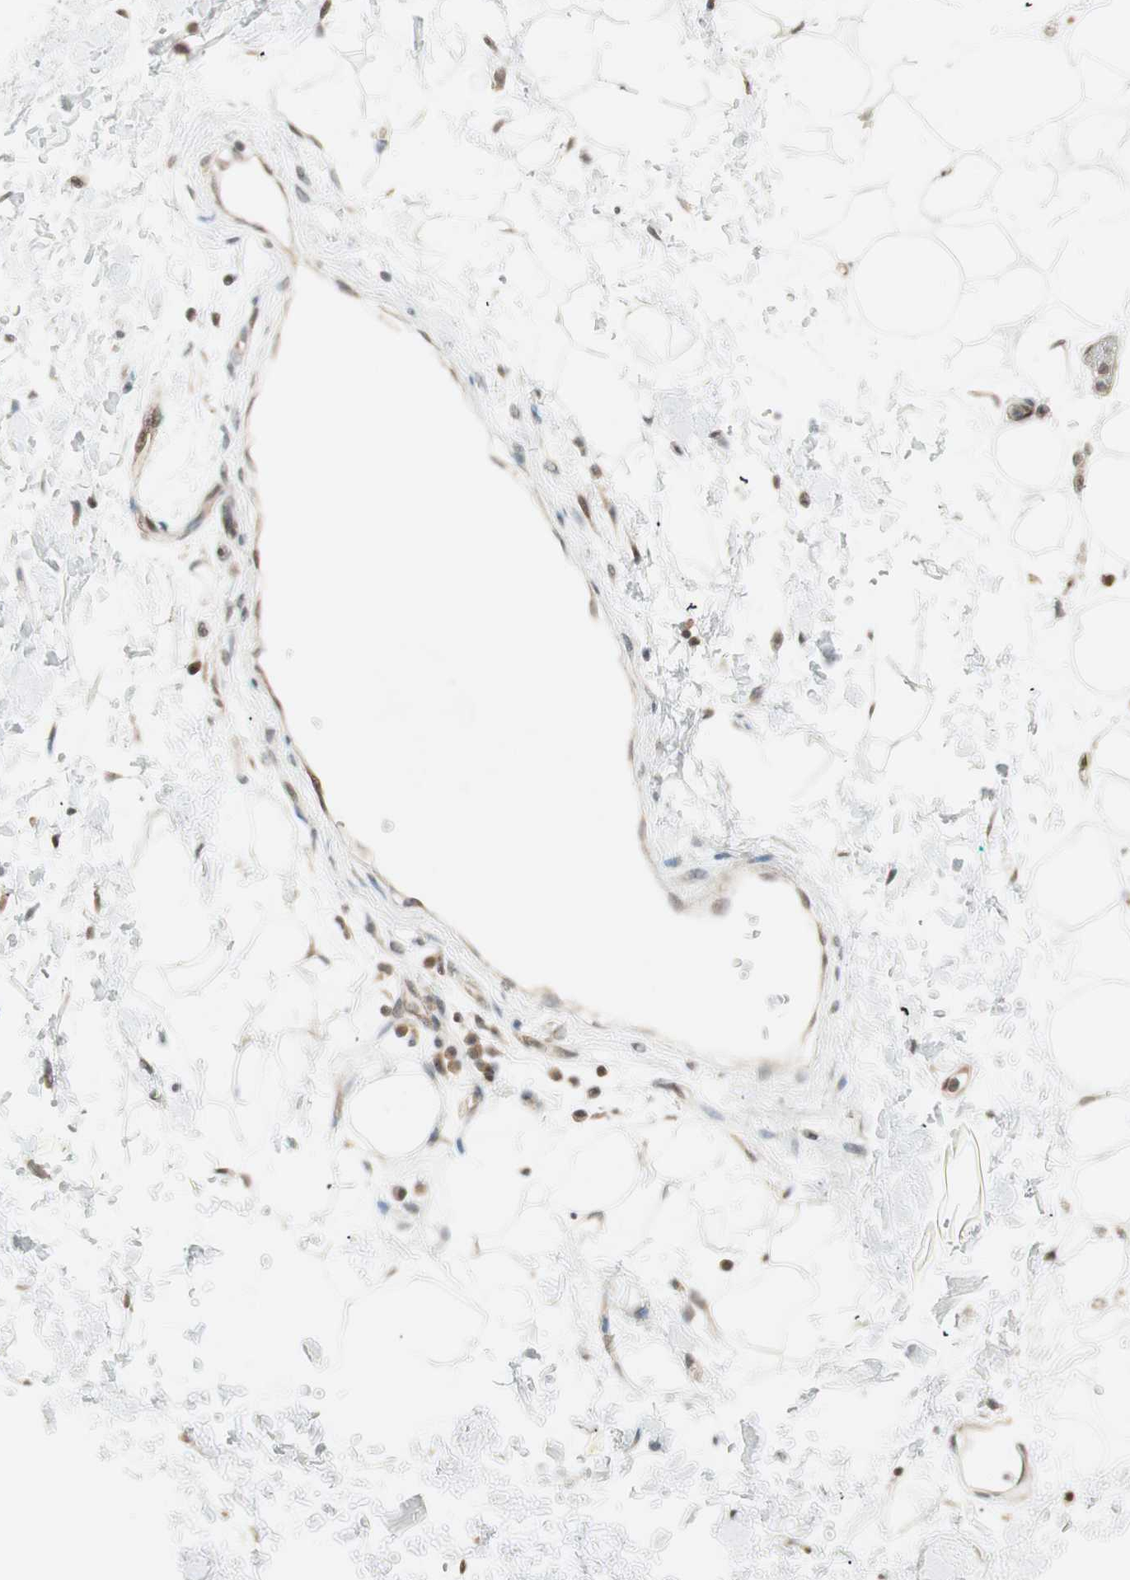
{"staining": {"intensity": "weak", "quantity": "25%-75%", "location": "cytoplasmic/membranous"}, "tissue": "adipose tissue", "cell_type": "Adipocytes", "image_type": "normal", "snomed": [{"axis": "morphology", "description": "Normal tissue, NOS"}, {"axis": "topography", "description": "Soft tissue"}], "caption": "Immunohistochemical staining of unremarkable human adipose tissue shows low levels of weak cytoplasmic/membranous positivity in approximately 25%-75% of adipocytes.", "gene": "UBE2I", "patient": {"sex": "male", "age": 72}}